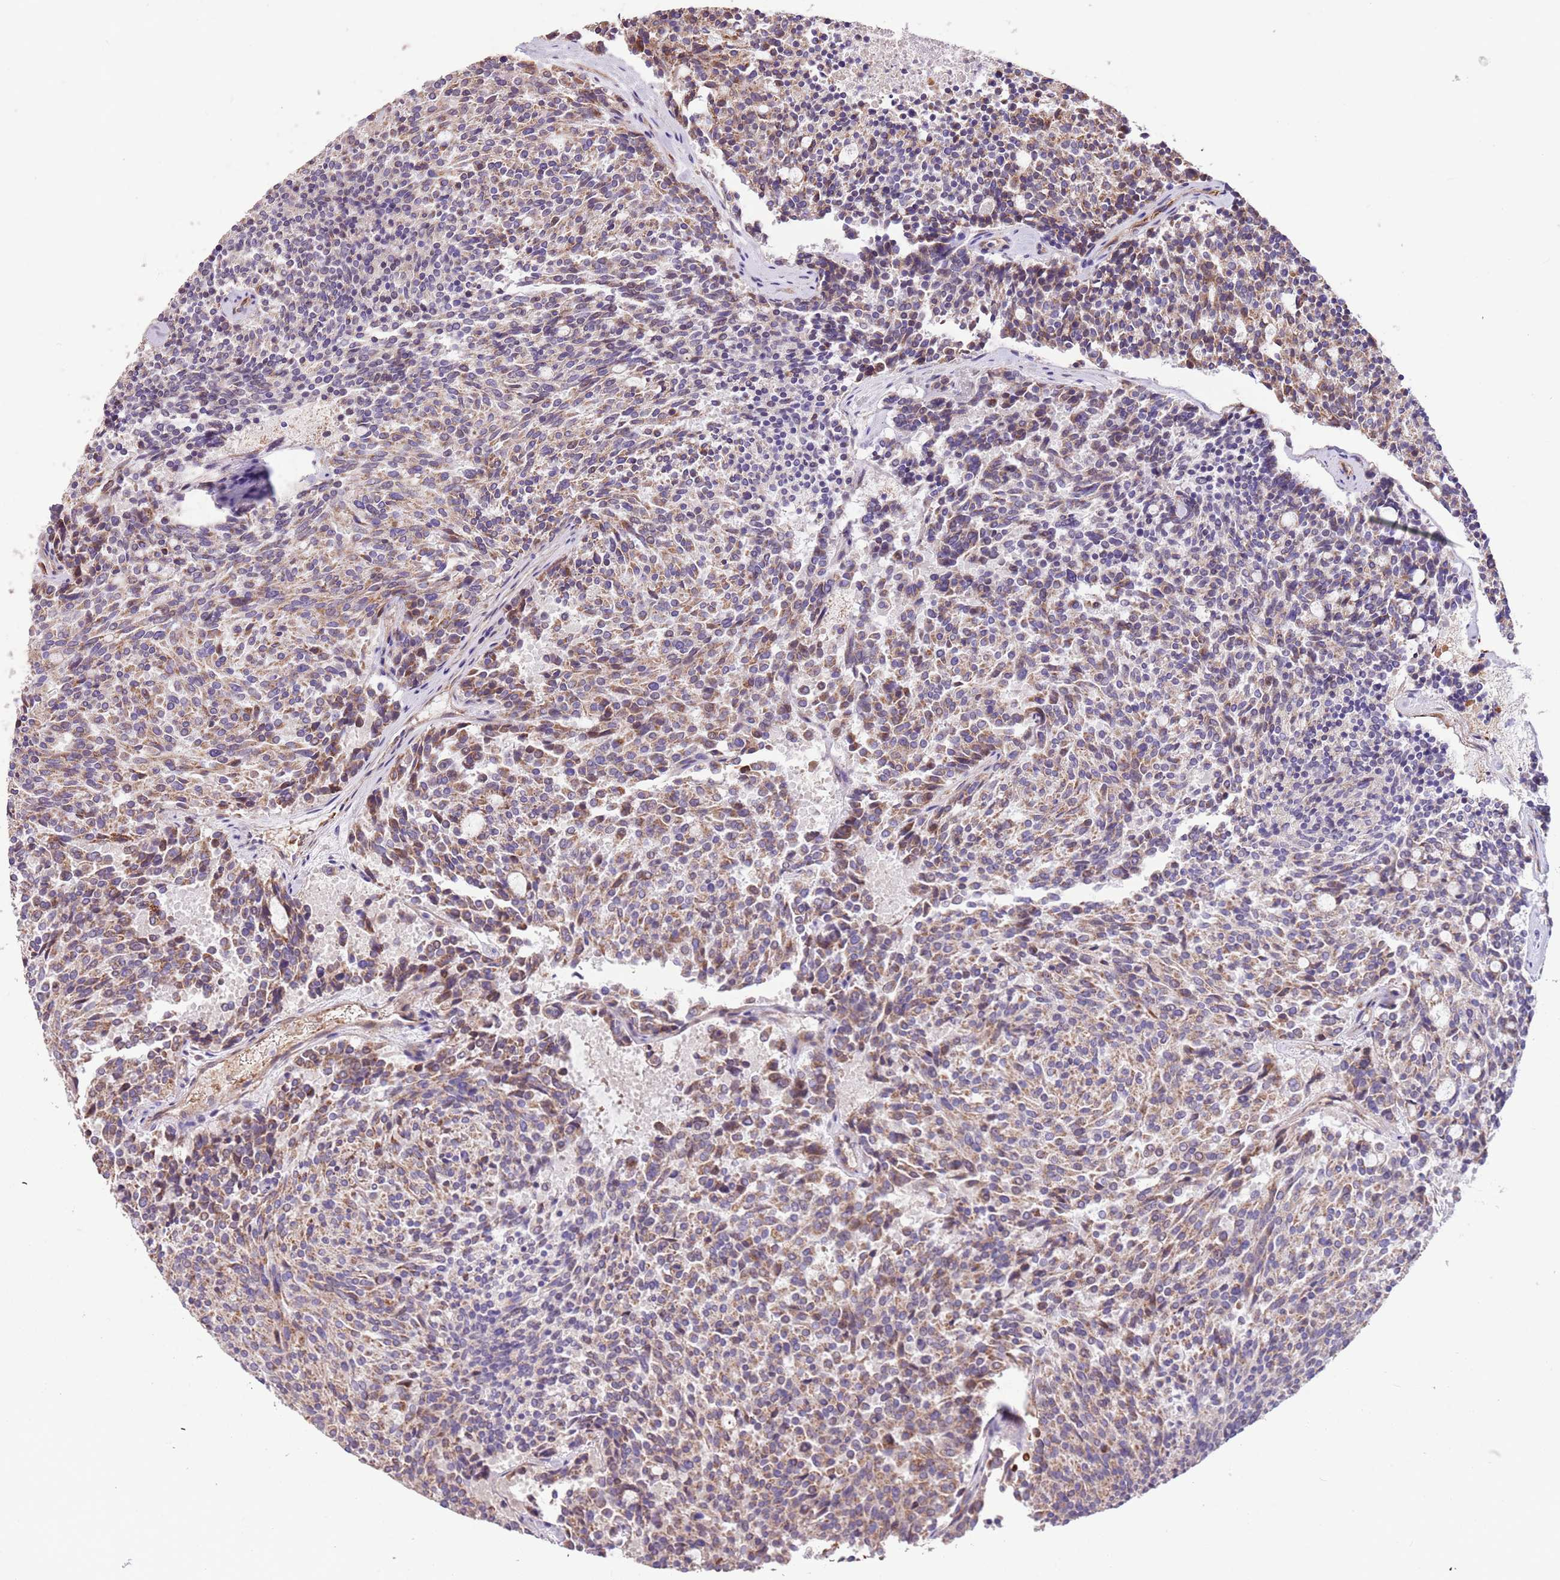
{"staining": {"intensity": "moderate", "quantity": "<25%", "location": "cytoplasmic/membranous"}, "tissue": "carcinoid", "cell_type": "Tumor cells", "image_type": "cancer", "snomed": [{"axis": "morphology", "description": "Carcinoid, malignant, NOS"}, {"axis": "topography", "description": "Pancreas"}], "caption": "Immunohistochemistry (IHC) histopathology image of carcinoid stained for a protein (brown), which exhibits low levels of moderate cytoplasmic/membranous expression in about <25% of tumor cells.", "gene": "PIGA", "patient": {"sex": "female", "age": 54}}